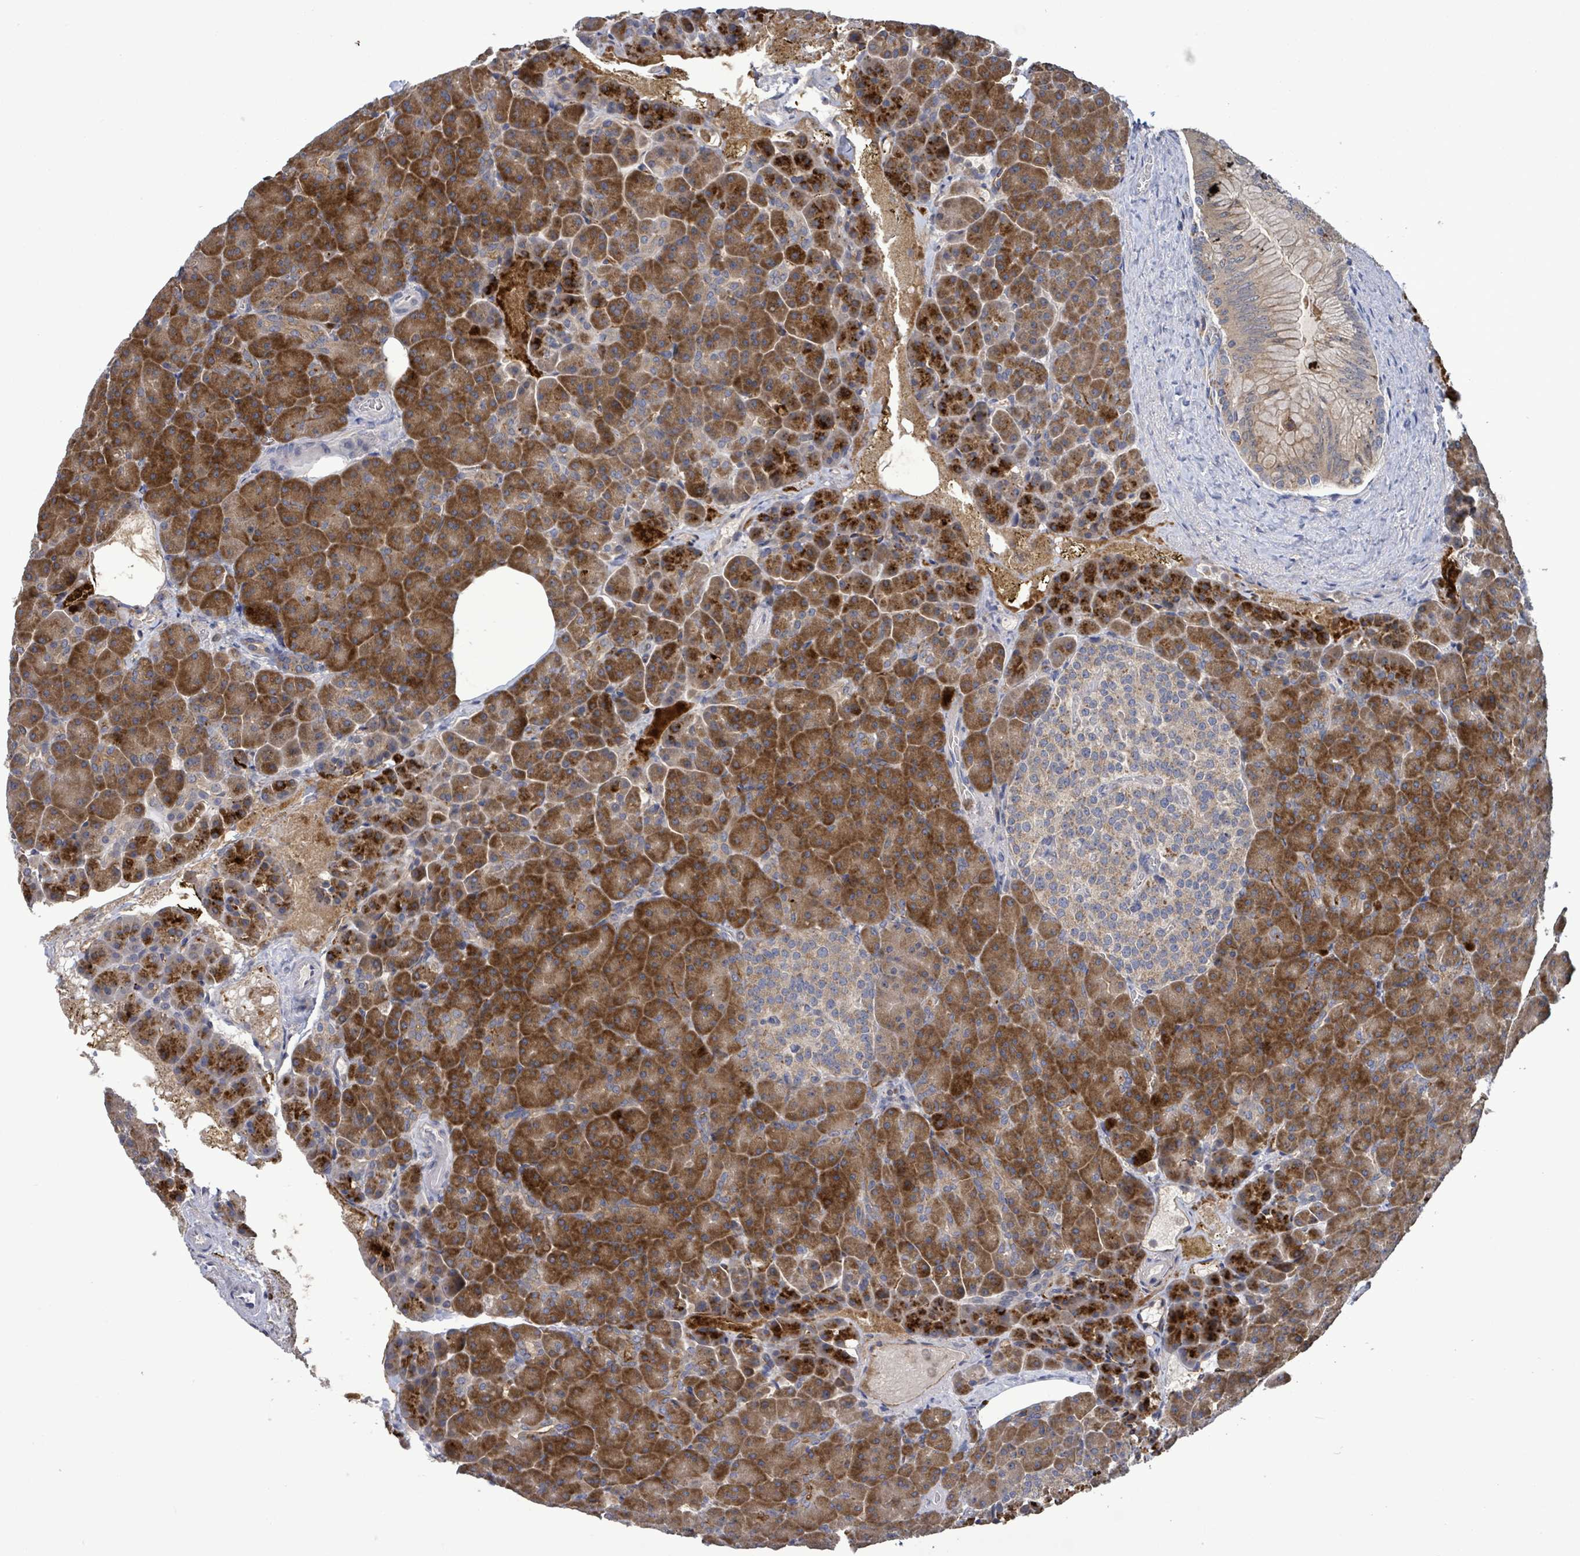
{"staining": {"intensity": "moderate", "quantity": ">75%", "location": "cytoplasmic/membranous"}, "tissue": "pancreas", "cell_type": "Exocrine glandular cells", "image_type": "normal", "snomed": [{"axis": "morphology", "description": "Normal tissue, NOS"}, {"axis": "topography", "description": "Pancreas"}], "caption": "Pancreas stained for a protein exhibits moderate cytoplasmic/membranous positivity in exocrine glandular cells. The staining was performed using DAB to visualize the protein expression in brown, while the nuclei were stained in blue with hematoxylin (Magnification: 20x).", "gene": "SERPINE3", "patient": {"sex": "female", "age": 74}}